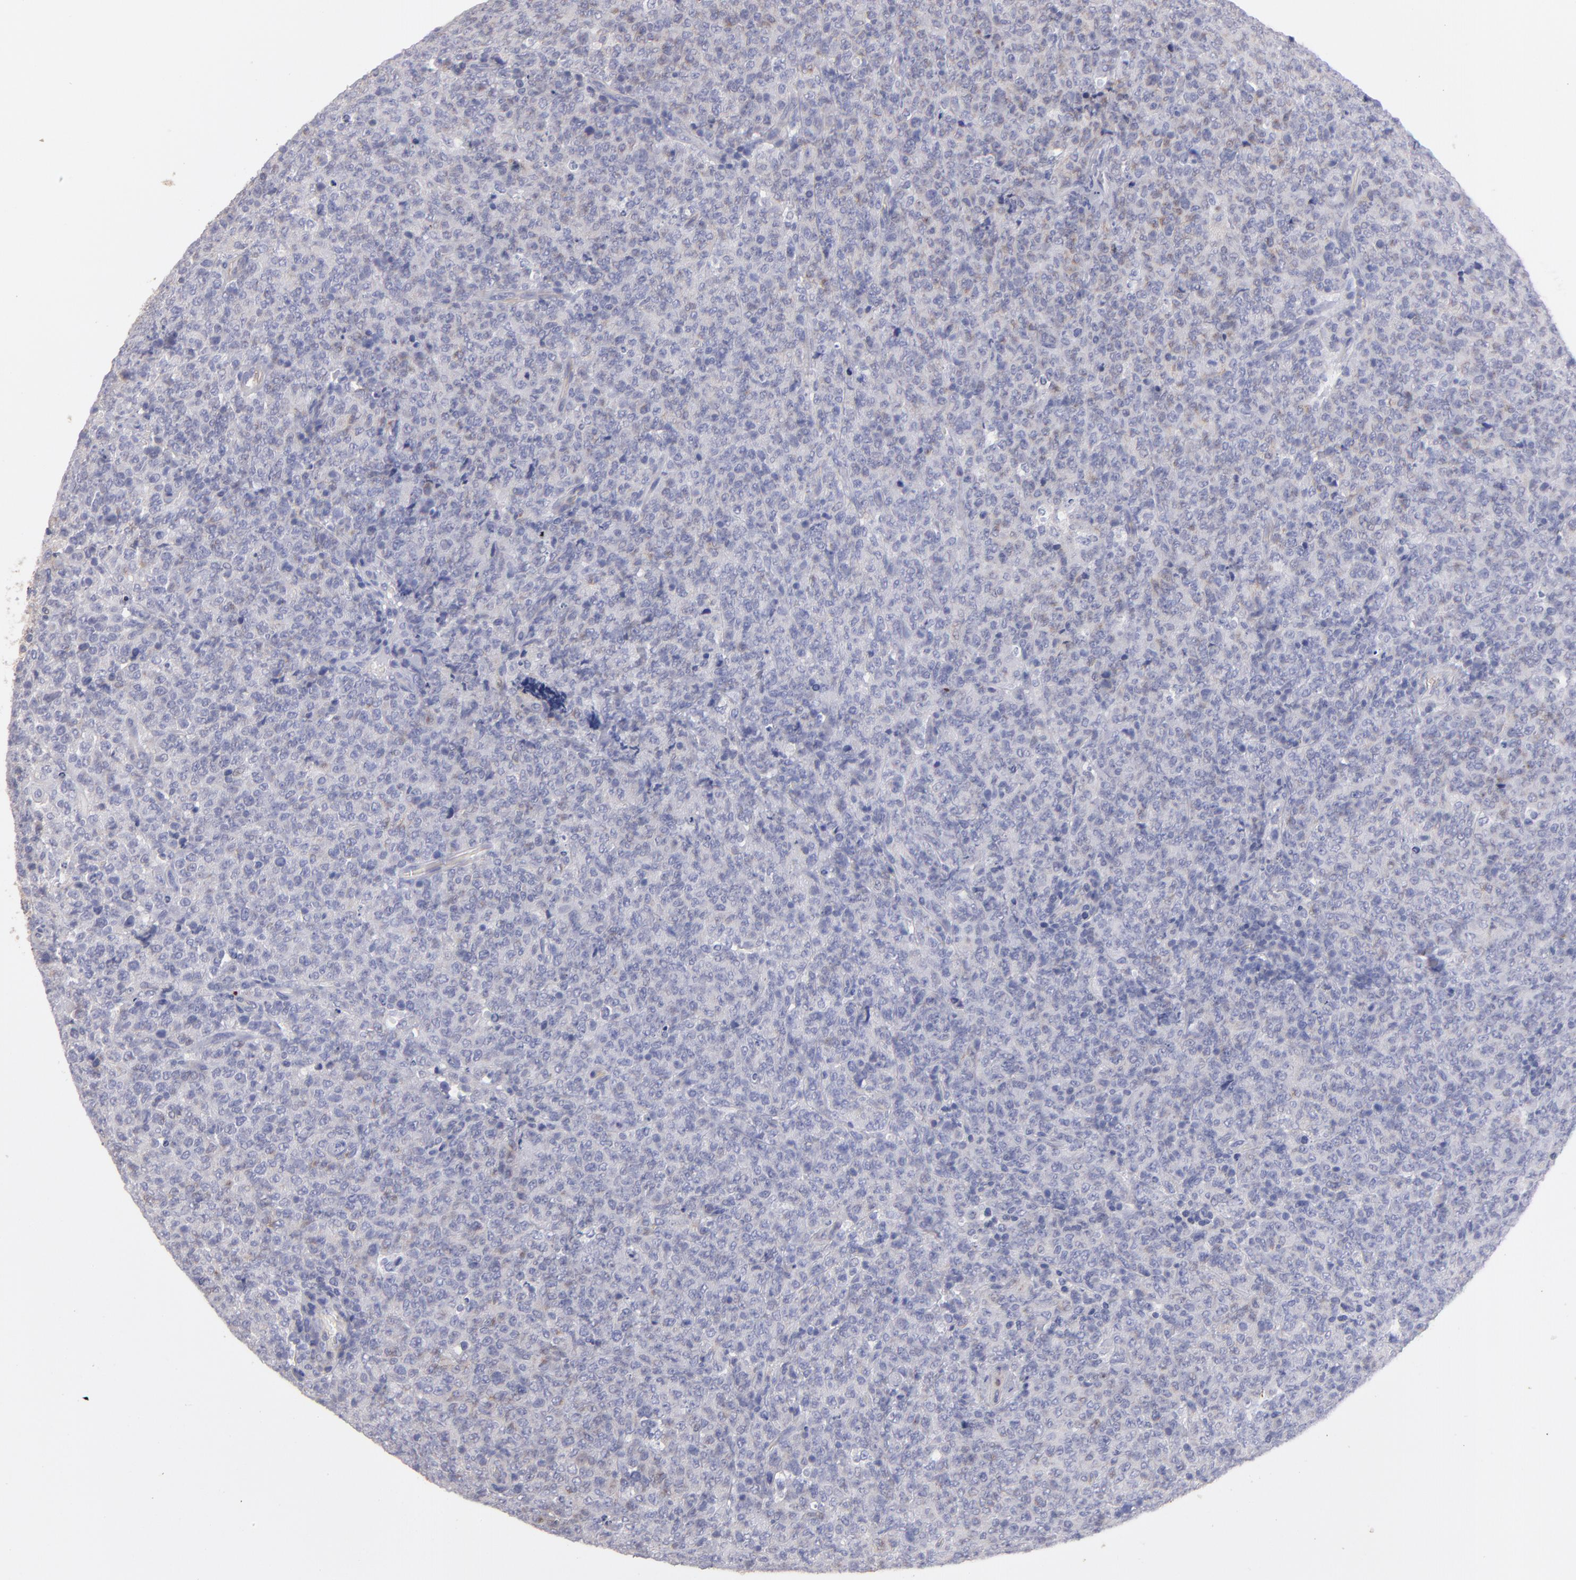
{"staining": {"intensity": "negative", "quantity": "none", "location": "none"}, "tissue": "lymphoma", "cell_type": "Tumor cells", "image_type": "cancer", "snomed": [{"axis": "morphology", "description": "Malignant lymphoma, non-Hodgkin's type, High grade"}, {"axis": "topography", "description": "Tonsil"}], "caption": "A high-resolution histopathology image shows immunohistochemistry (IHC) staining of malignant lymphoma, non-Hodgkin's type (high-grade), which exhibits no significant staining in tumor cells.", "gene": "ABCB1", "patient": {"sex": "female", "age": 36}}